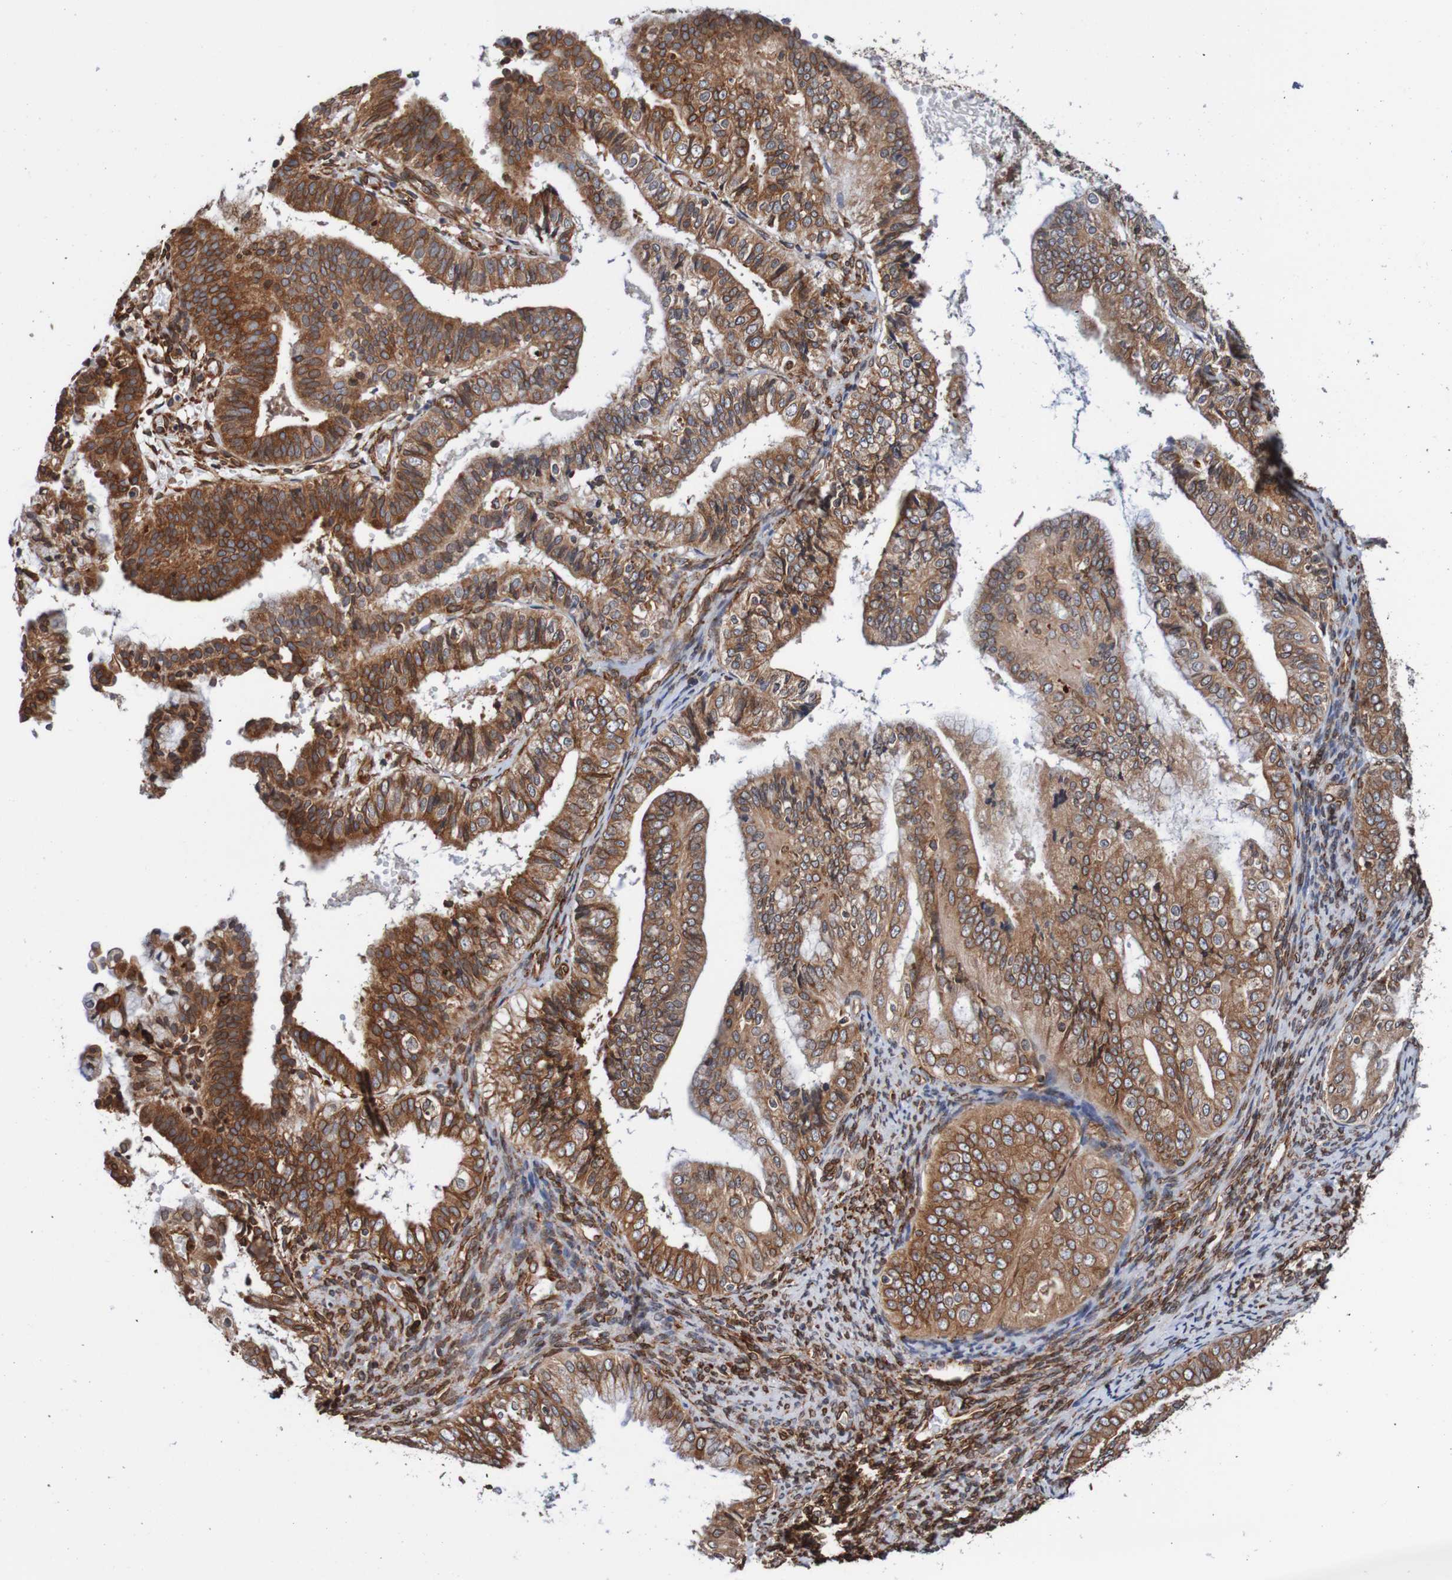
{"staining": {"intensity": "strong", "quantity": ">75%", "location": "cytoplasmic/membranous,nuclear"}, "tissue": "endometrial cancer", "cell_type": "Tumor cells", "image_type": "cancer", "snomed": [{"axis": "morphology", "description": "Adenocarcinoma, NOS"}, {"axis": "topography", "description": "Endometrium"}], "caption": "This micrograph demonstrates IHC staining of adenocarcinoma (endometrial), with high strong cytoplasmic/membranous and nuclear positivity in approximately >75% of tumor cells.", "gene": "TMEM109", "patient": {"sex": "female", "age": 63}}